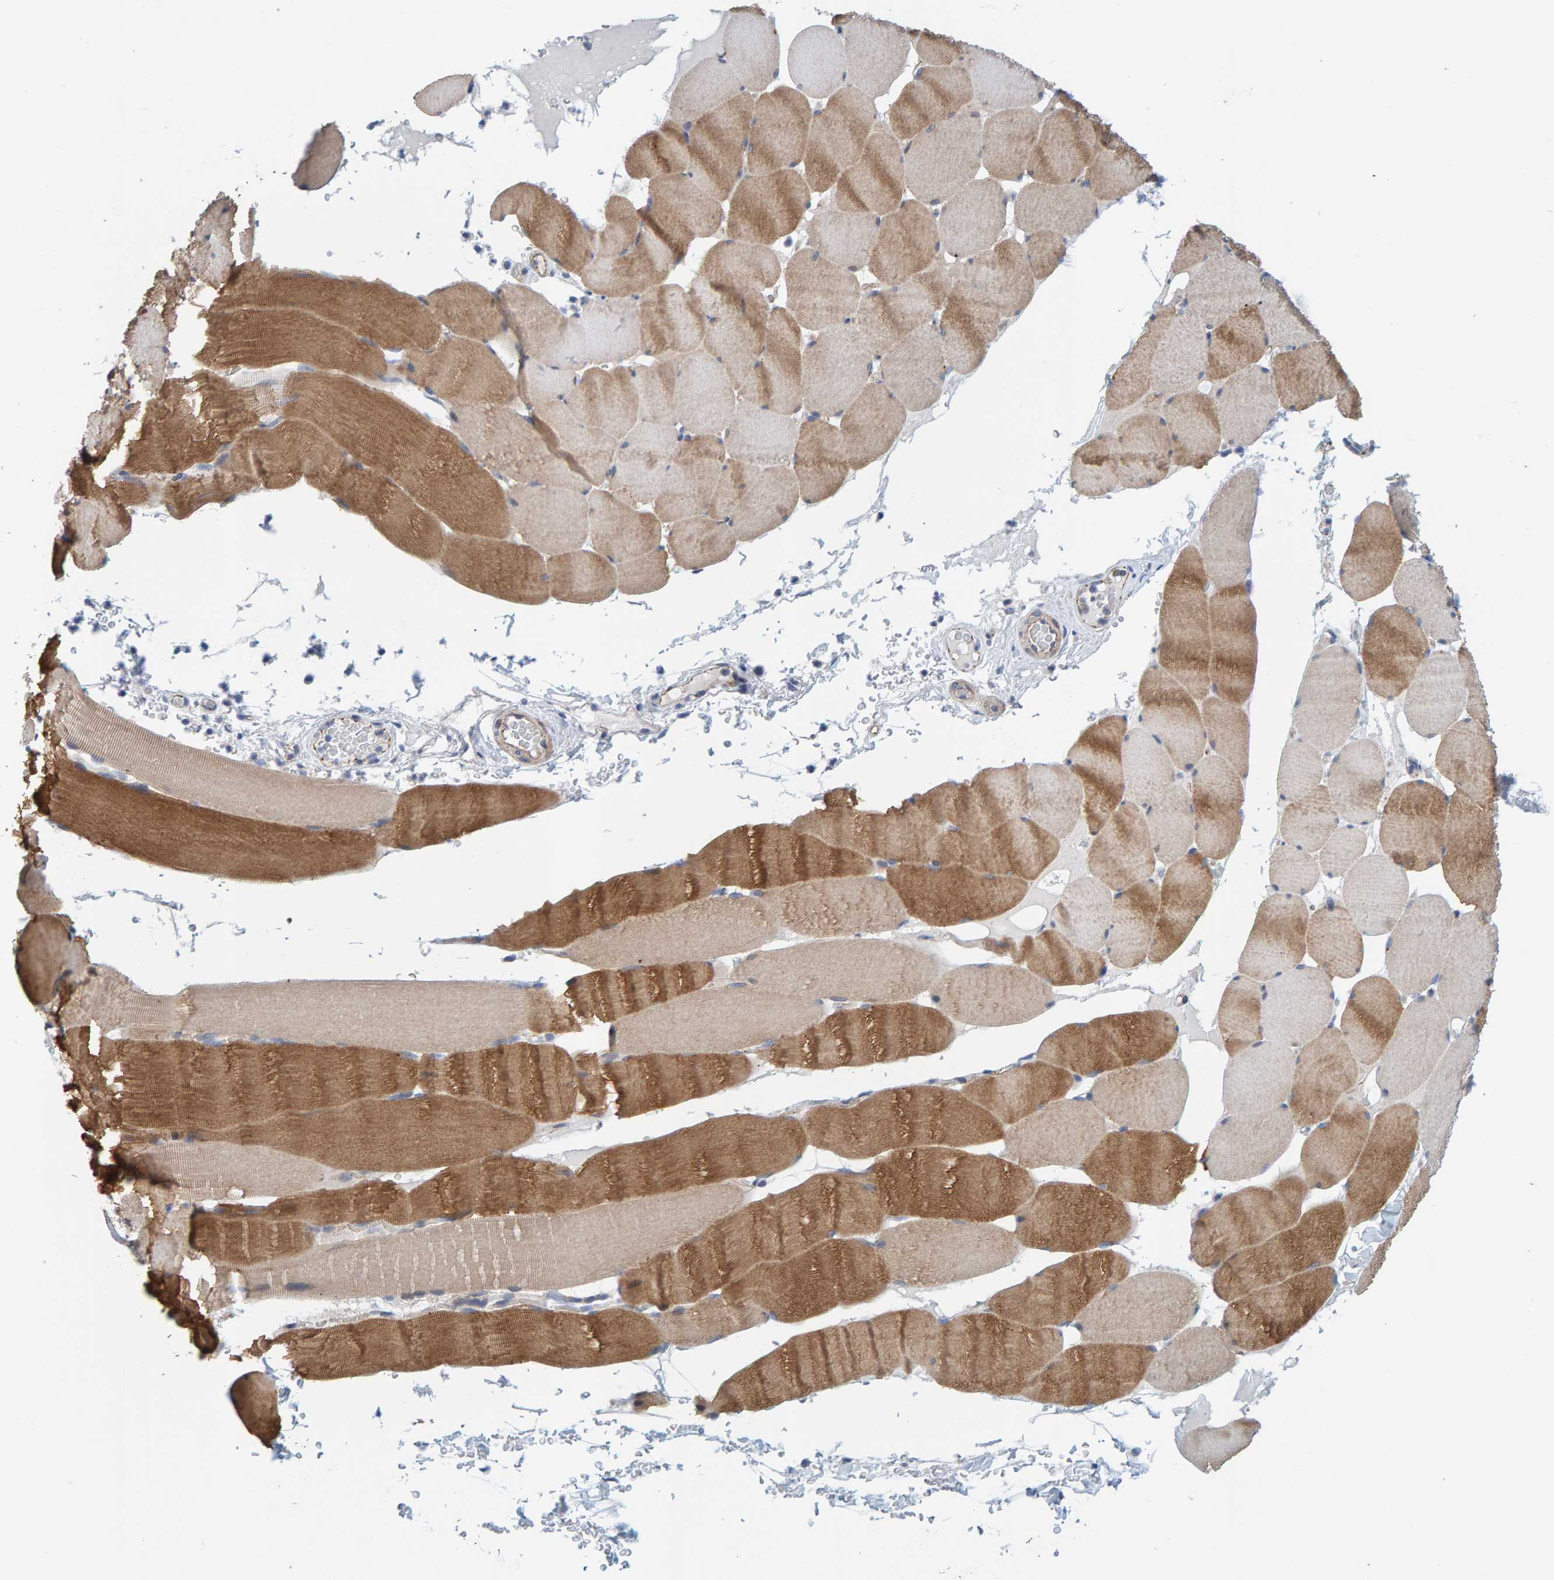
{"staining": {"intensity": "moderate", "quantity": ">75%", "location": "cytoplasmic/membranous"}, "tissue": "skeletal muscle", "cell_type": "Myocytes", "image_type": "normal", "snomed": [{"axis": "morphology", "description": "Normal tissue, NOS"}, {"axis": "topography", "description": "Skeletal muscle"}], "caption": "Protein staining by IHC shows moderate cytoplasmic/membranous positivity in approximately >75% of myocytes in benign skeletal muscle. (DAB IHC, brown staining for protein, blue staining for nuclei).", "gene": "KRBA2", "patient": {"sex": "male", "age": 62}}